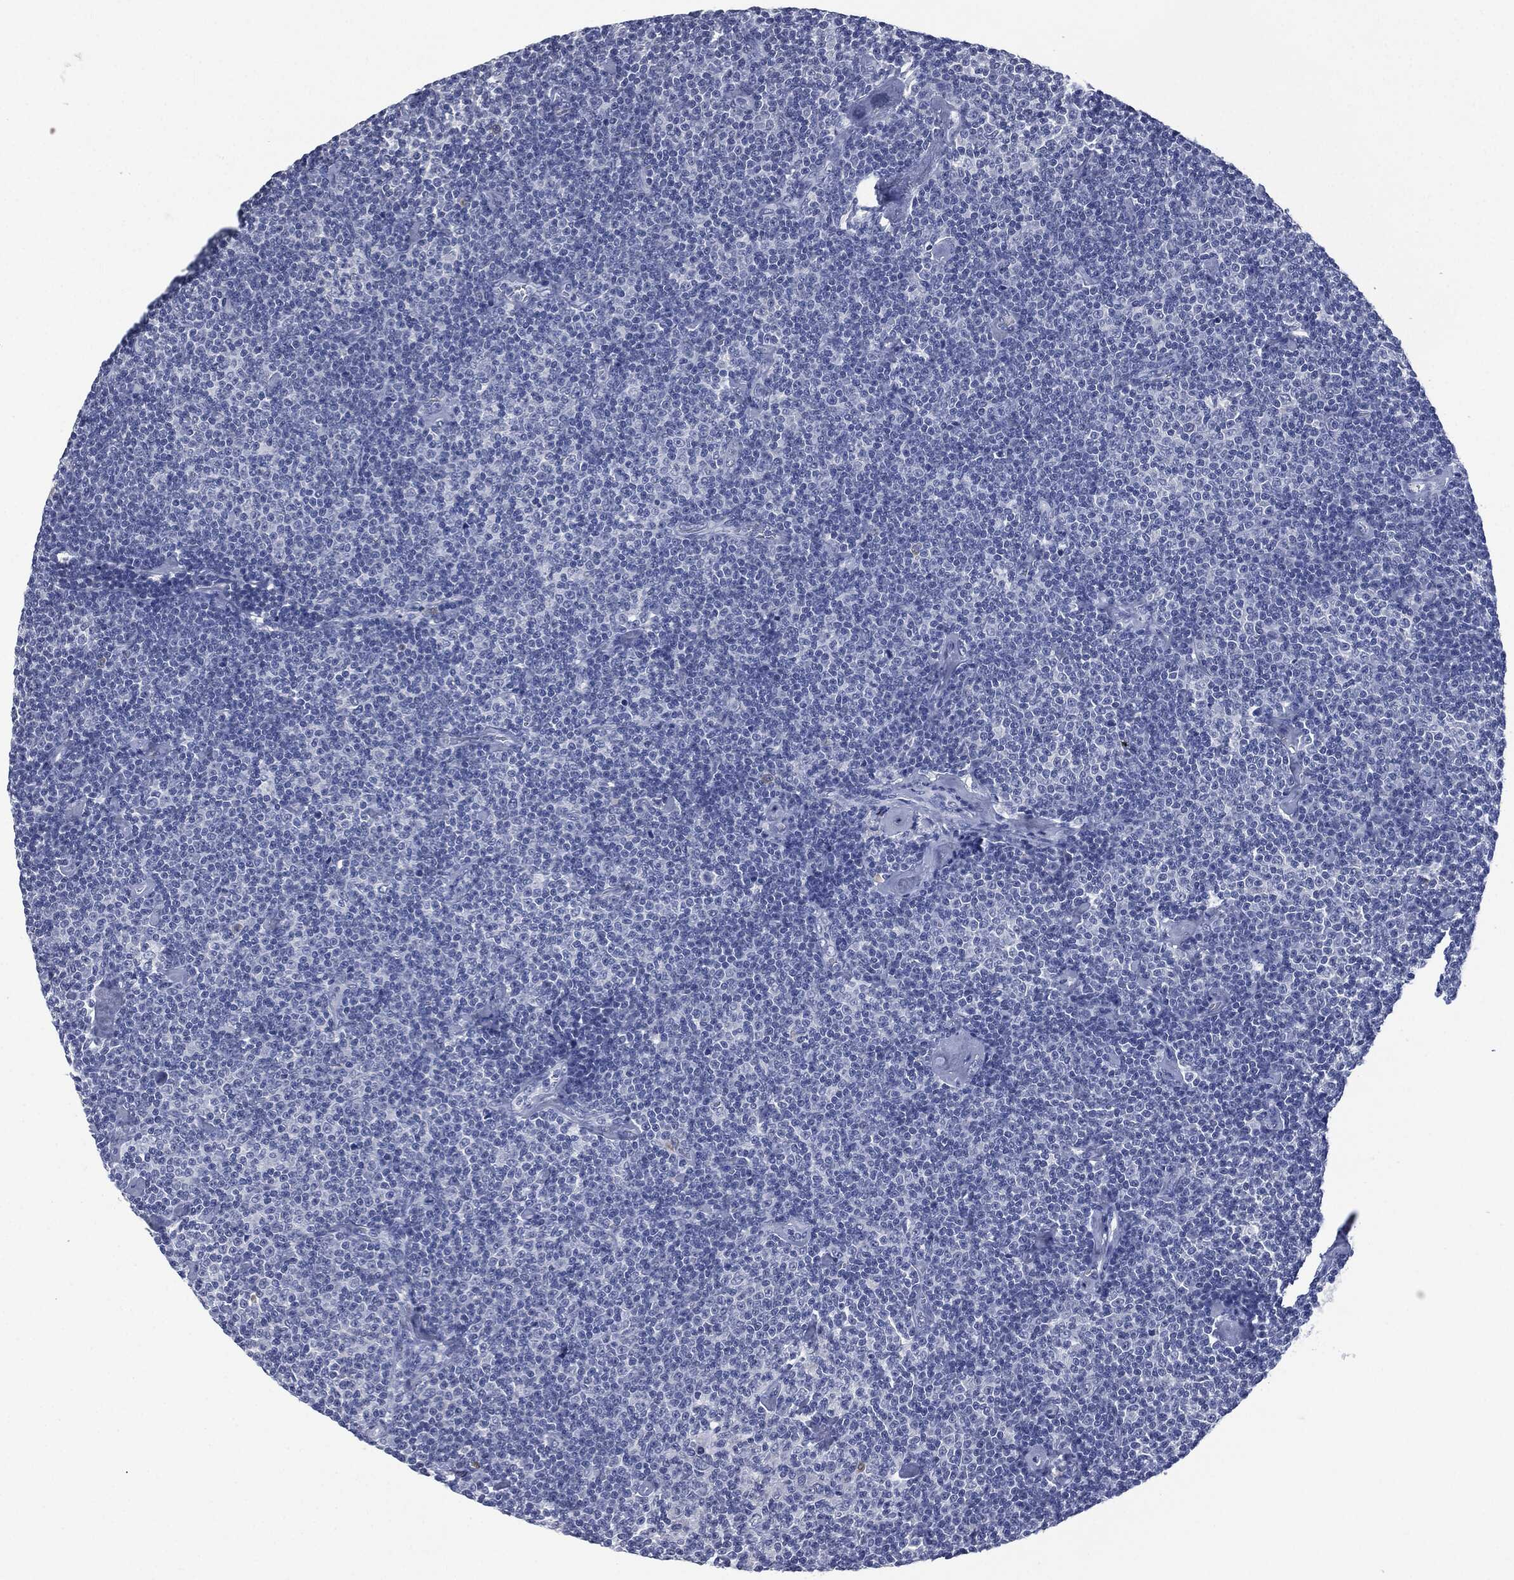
{"staining": {"intensity": "negative", "quantity": "none", "location": "none"}, "tissue": "lymphoma", "cell_type": "Tumor cells", "image_type": "cancer", "snomed": [{"axis": "morphology", "description": "Malignant lymphoma, non-Hodgkin's type, Low grade"}, {"axis": "topography", "description": "Lymph node"}], "caption": "Immunohistochemical staining of lymphoma exhibits no significant expression in tumor cells. (DAB (3,3'-diaminobenzidine) IHC with hematoxylin counter stain).", "gene": "SIGLEC7", "patient": {"sex": "male", "age": 81}}